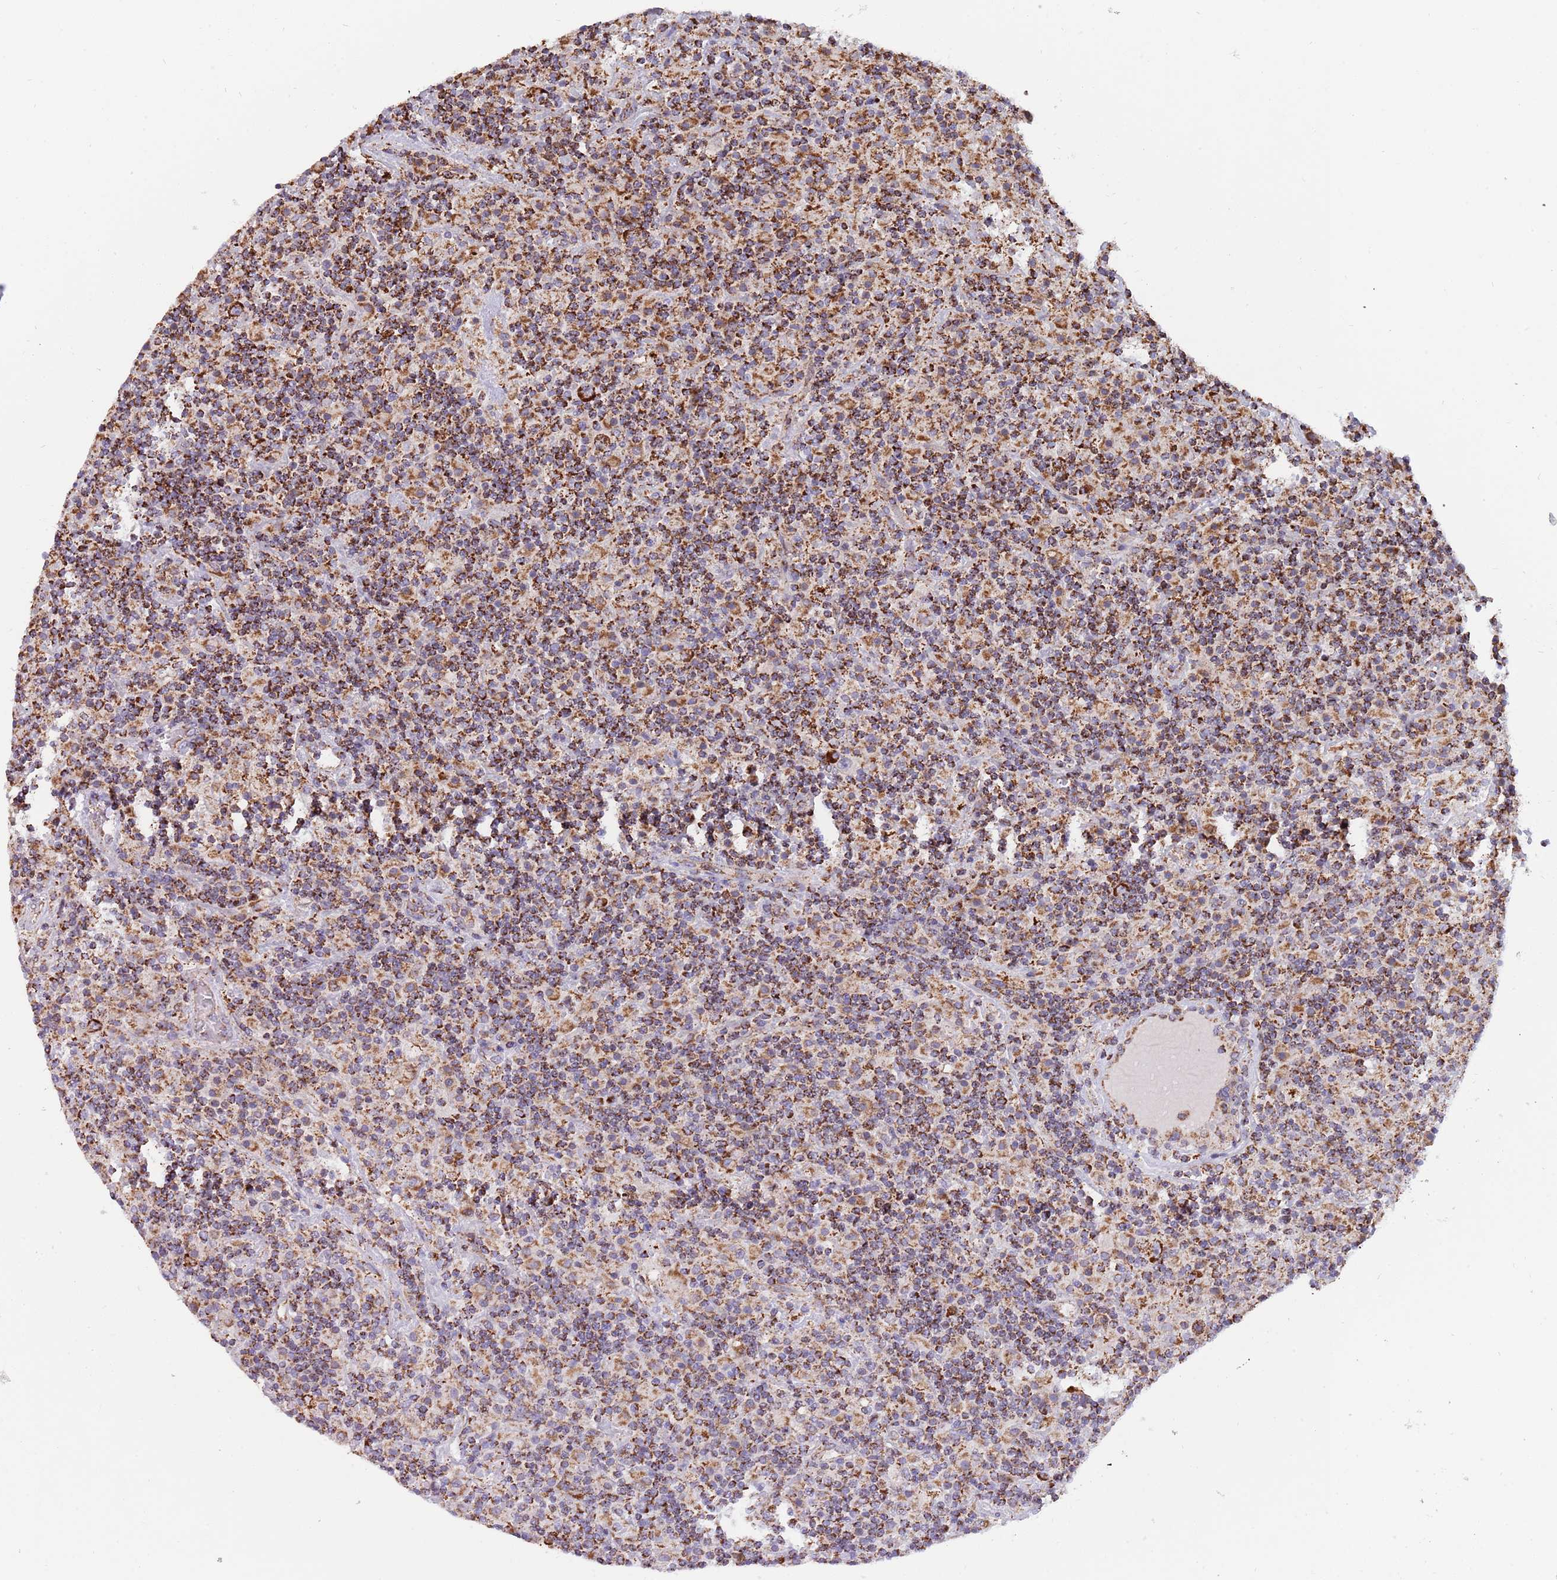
{"staining": {"intensity": "strong", "quantity": ">75%", "location": "cytoplasmic/membranous"}, "tissue": "lymphoma", "cell_type": "Tumor cells", "image_type": "cancer", "snomed": [{"axis": "morphology", "description": "Hodgkin's disease, NOS"}, {"axis": "topography", "description": "Lymph node"}], "caption": "Protein staining displays strong cytoplasmic/membranous positivity in about >75% of tumor cells in lymphoma.", "gene": "VPS16", "patient": {"sex": "male", "age": 70}}